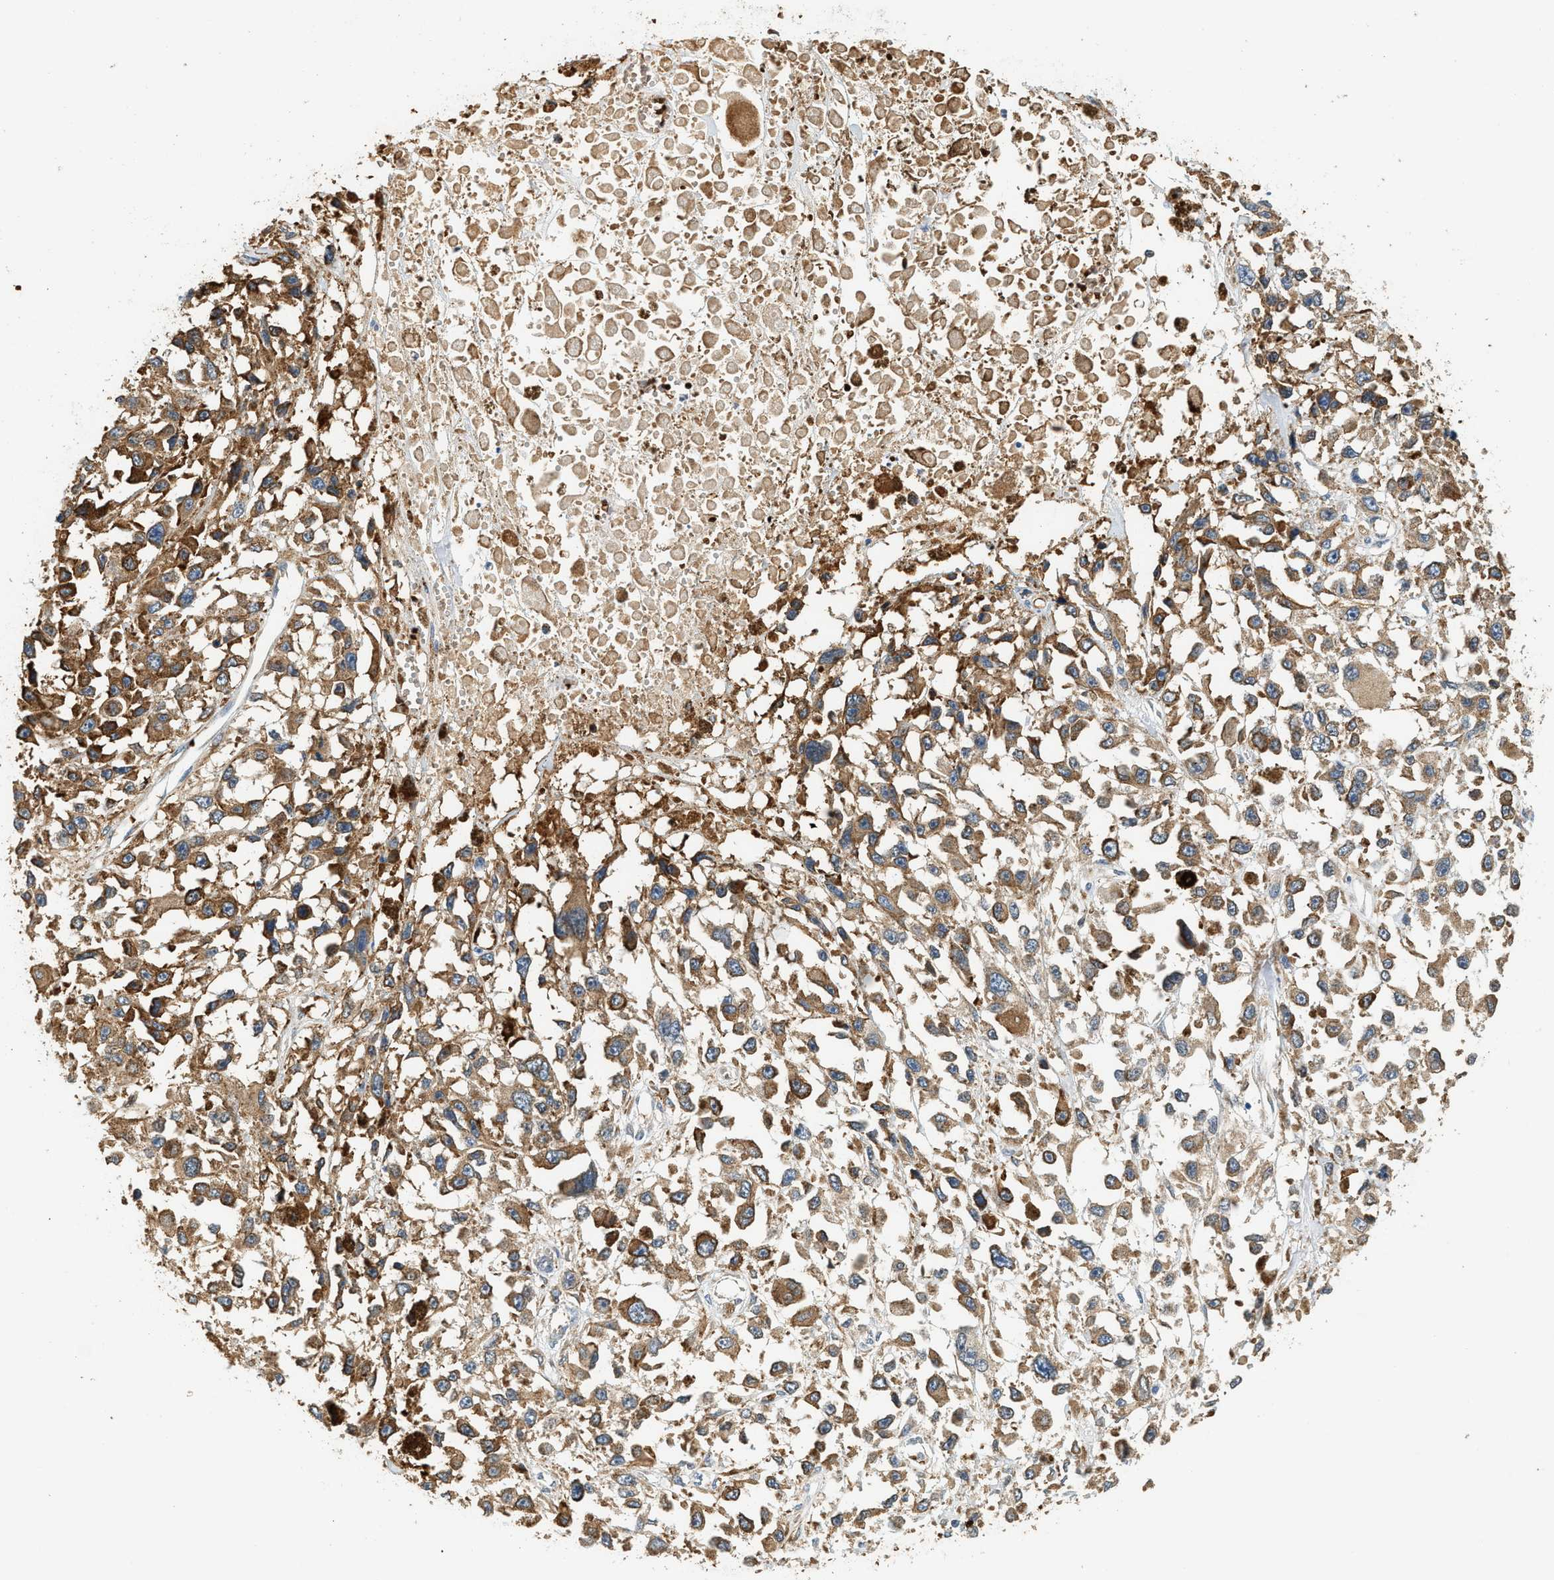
{"staining": {"intensity": "moderate", "quantity": ">75%", "location": "cytoplasmic/membranous"}, "tissue": "melanoma", "cell_type": "Tumor cells", "image_type": "cancer", "snomed": [{"axis": "morphology", "description": "Malignant melanoma, Metastatic site"}, {"axis": "topography", "description": "Lymph node"}], "caption": "Immunohistochemical staining of human melanoma displays moderate cytoplasmic/membranous protein positivity in approximately >75% of tumor cells.", "gene": "CYTH2", "patient": {"sex": "male", "age": 59}}